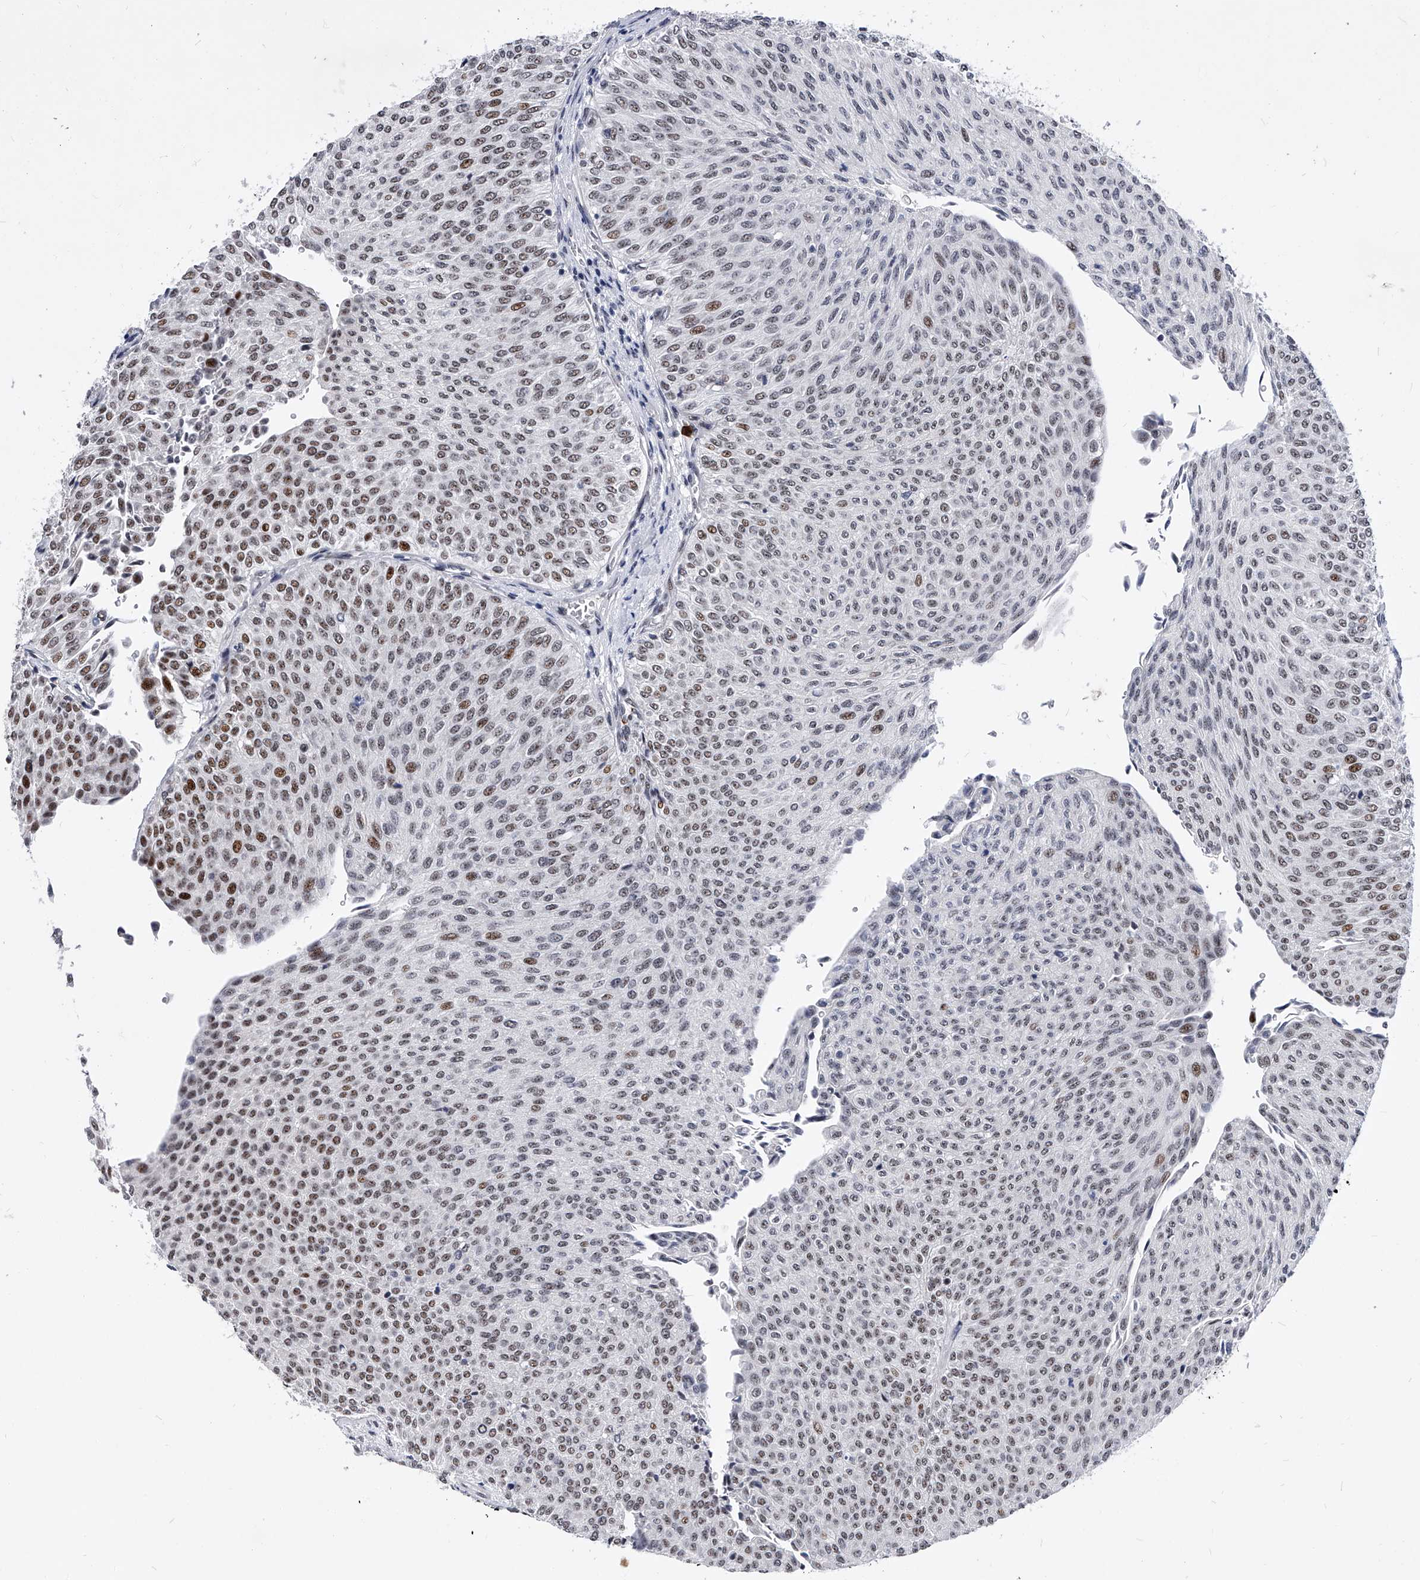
{"staining": {"intensity": "moderate", "quantity": "25%-75%", "location": "nuclear"}, "tissue": "urothelial cancer", "cell_type": "Tumor cells", "image_type": "cancer", "snomed": [{"axis": "morphology", "description": "Urothelial carcinoma, Low grade"}, {"axis": "topography", "description": "Urinary bladder"}], "caption": "Human urothelial cancer stained for a protein (brown) demonstrates moderate nuclear positive positivity in about 25%-75% of tumor cells.", "gene": "TESK2", "patient": {"sex": "male", "age": 78}}